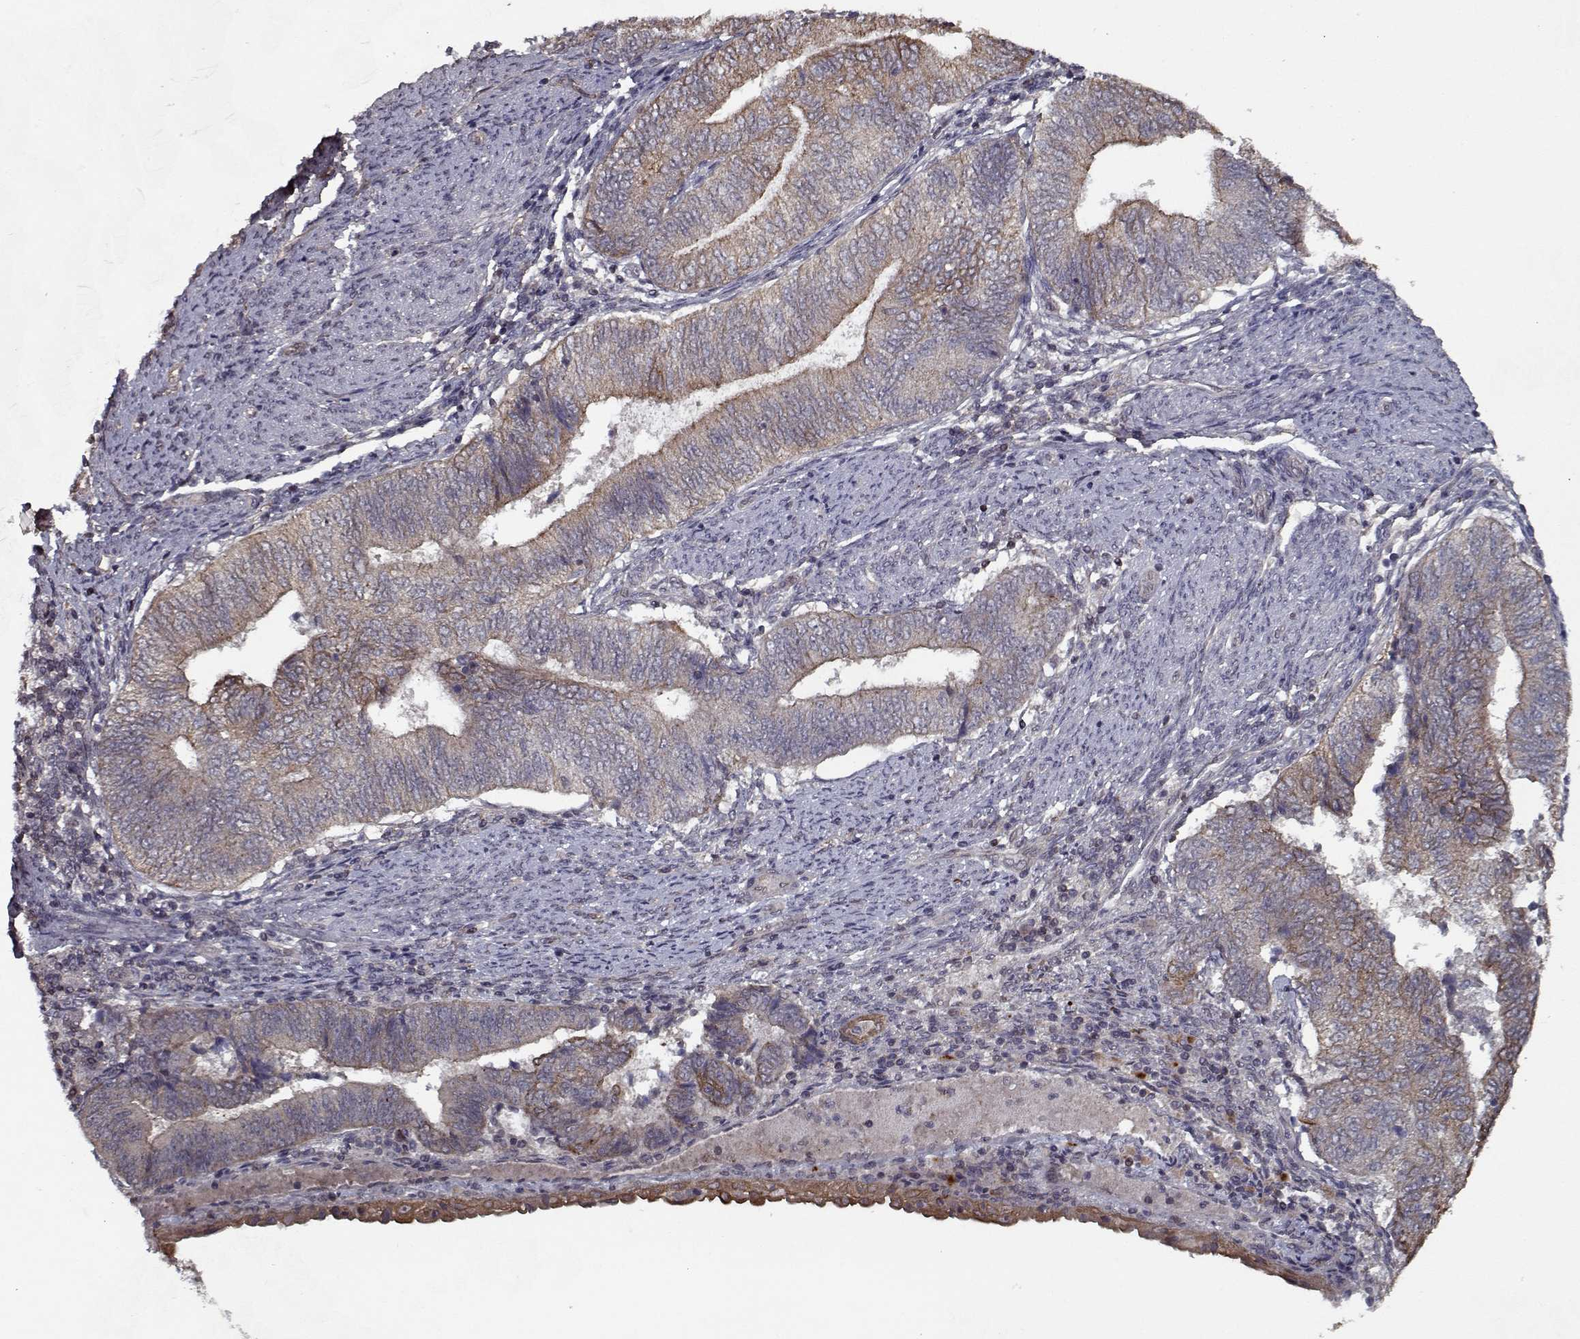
{"staining": {"intensity": "weak", "quantity": ">75%", "location": "cytoplasmic/membranous"}, "tissue": "endometrial cancer", "cell_type": "Tumor cells", "image_type": "cancer", "snomed": [{"axis": "morphology", "description": "Adenocarcinoma, NOS"}, {"axis": "topography", "description": "Endometrium"}], "caption": "Endometrial cancer was stained to show a protein in brown. There is low levels of weak cytoplasmic/membranous positivity in about >75% of tumor cells.", "gene": "NLK", "patient": {"sex": "female", "age": 65}}